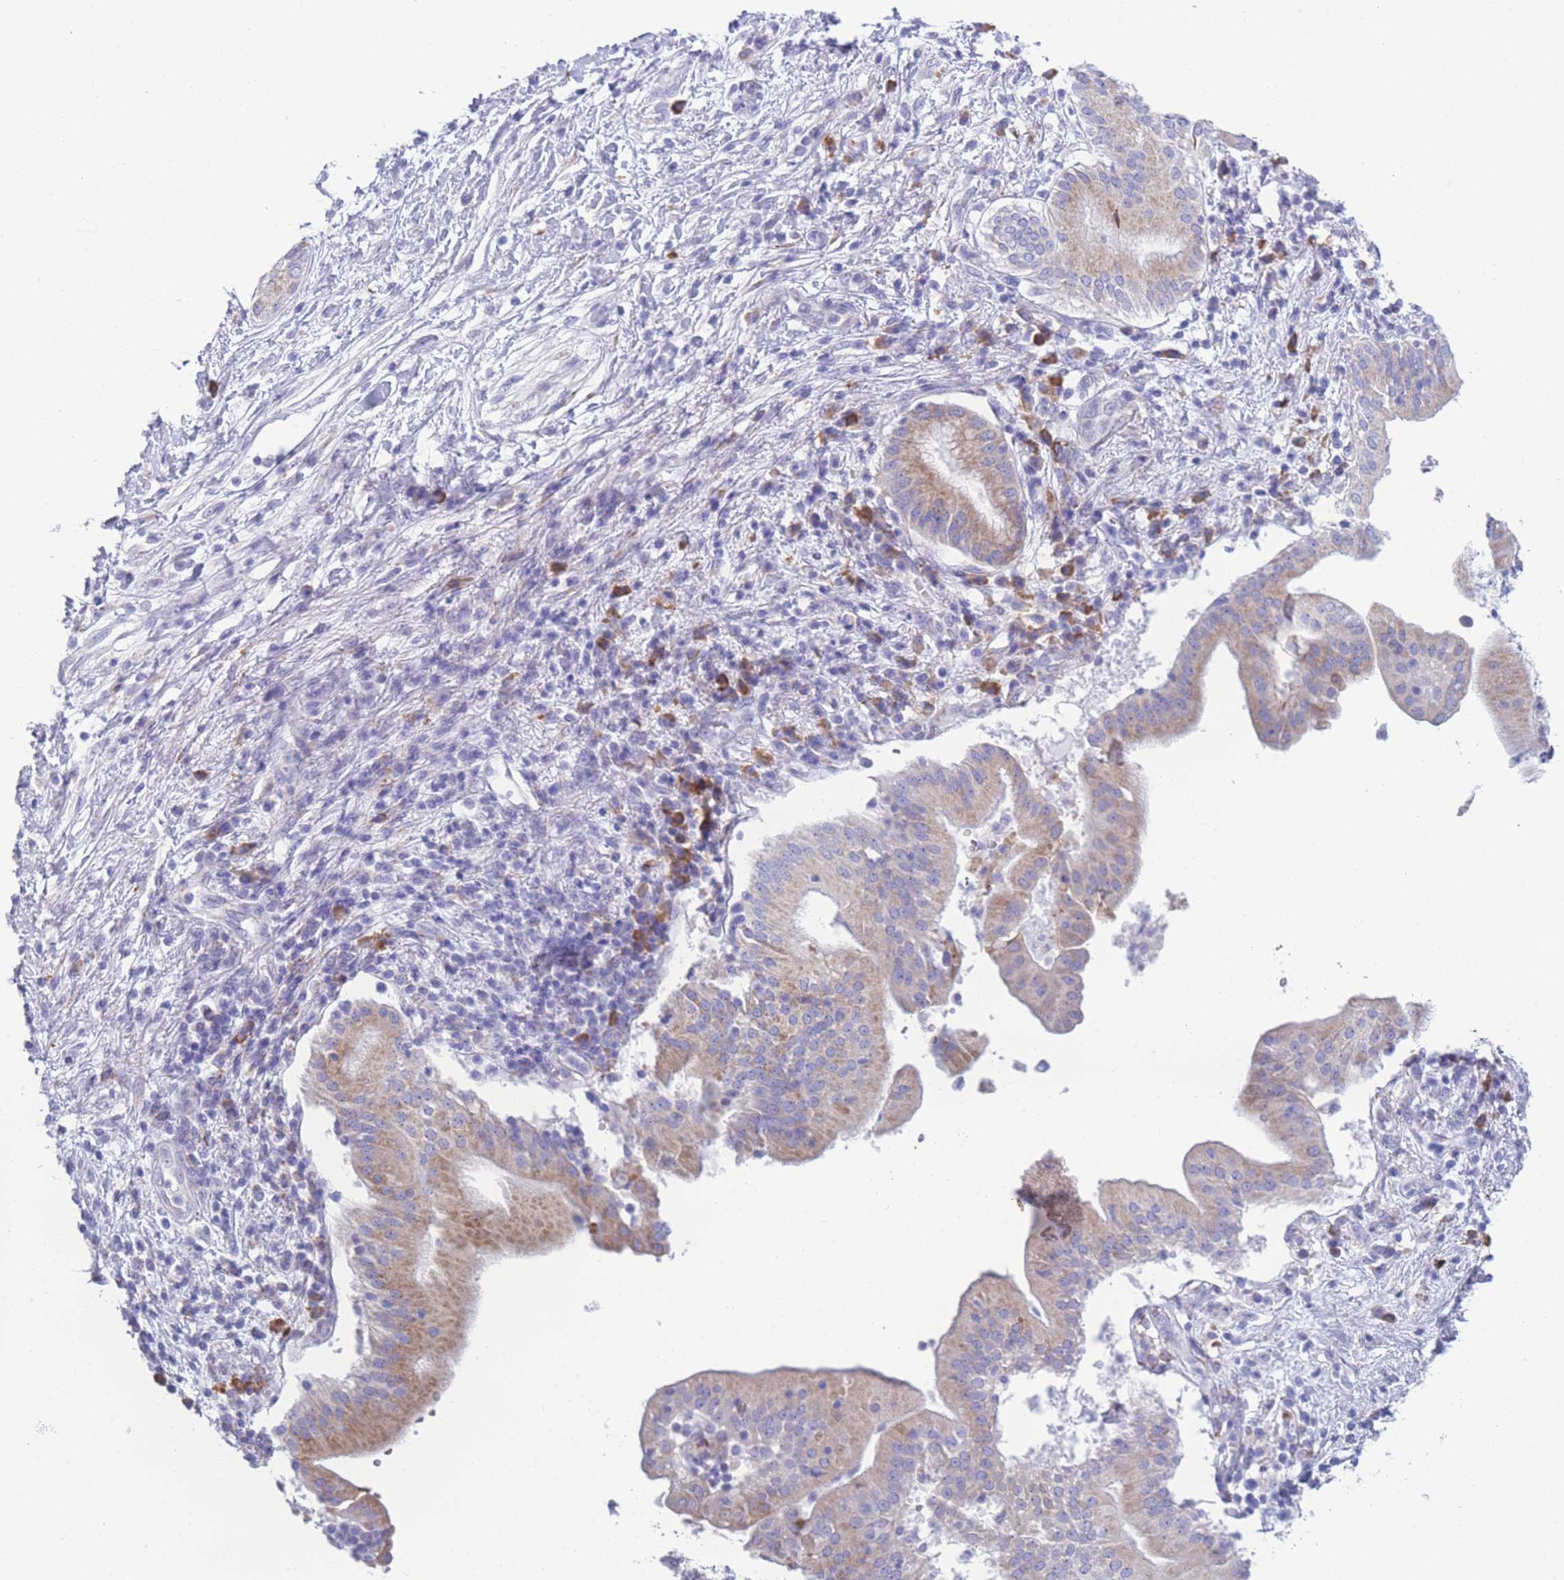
{"staining": {"intensity": "moderate", "quantity": ">75%", "location": "cytoplasmic/membranous"}, "tissue": "pancreatic cancer", "cell_type": "Tumor cells", "image_type": "cancer", "snomed": [{"axis": "morphology", "description": "Adenocarcinoma, NOS"}, {"axis": "topography", "description": "Pancreas"}], "caption": "Immunohistochemistry (IHC) photomicrograph of neoplastic tissue: human adenocarcinoma (pancreatic) stained using immunohistochemistry (IHC) shows medium levels of moderate protein expression localized specifically in the cytoplasmic/membranous of tumor cells, appearing as a cytoplasmic/membranous brown color.", "gene": "XKR8", "patient": {"sex": "male", "age": 68}}